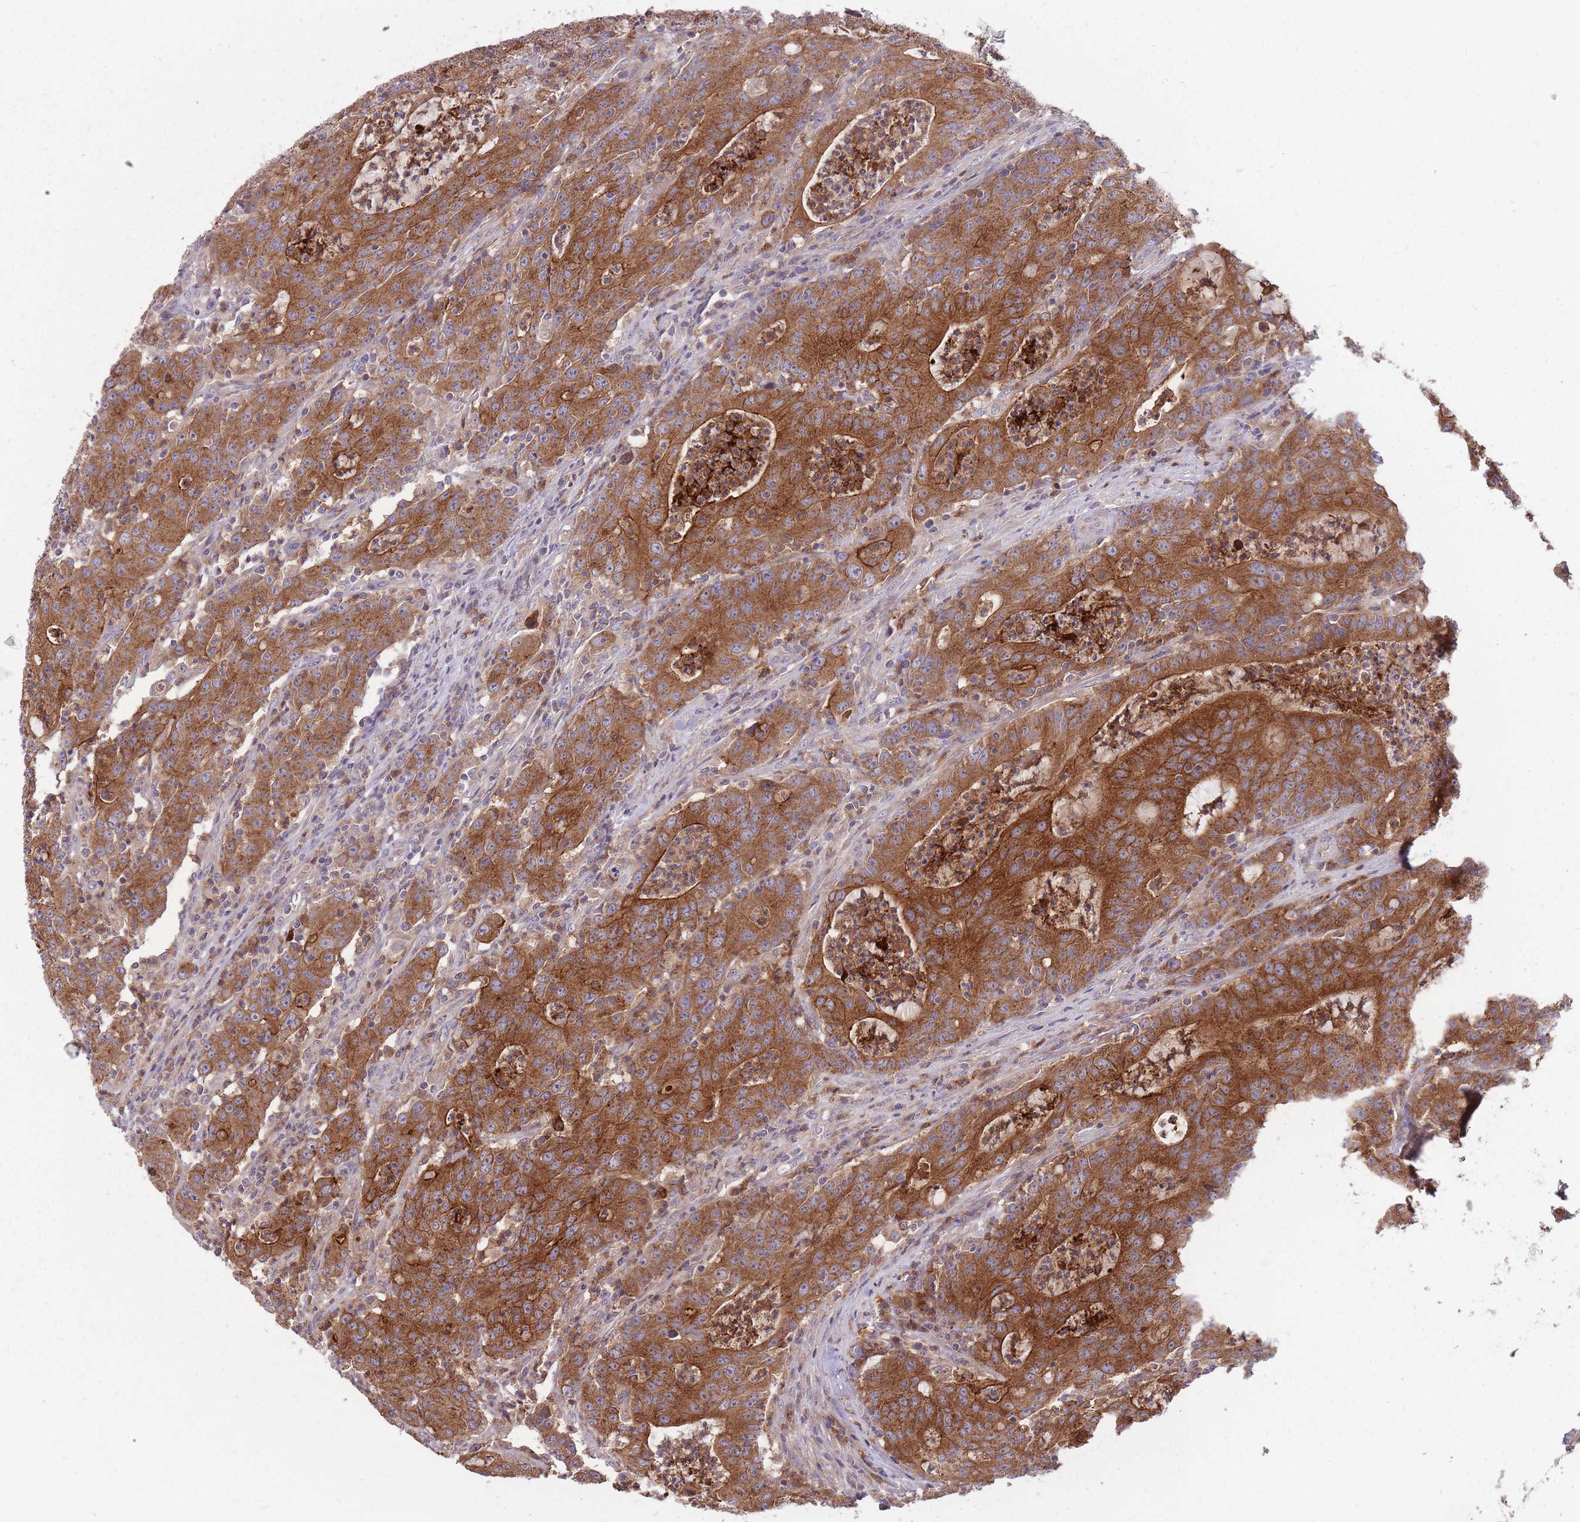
{"staining": {"intensity": "strong", "quantity": ">75%", "location": "cytoplasmic/membranous"}, "tissue": "colorectal cancer", "cell_type": "Tumor cells", "image_type": "cancer", "snomed": [{"axis": "morphology", "description": "Adenocarcinoma, NOS"}, {"axis": "topography", "description": "Colon"}], "caption": "Immunohistochemistry (IHC) photomicrograph of neoplastic tissue: human colorectal cancer (adenocarcinoma) stained using IHC displays high levels of strong protein expression localized specifically in the cytoplasmic/membranous of tumor cells, appearing as a cytoplasmic/membranous brown color.", "gene": "IGF2BP2", "patient": {"sex": "male", "age": 83}}